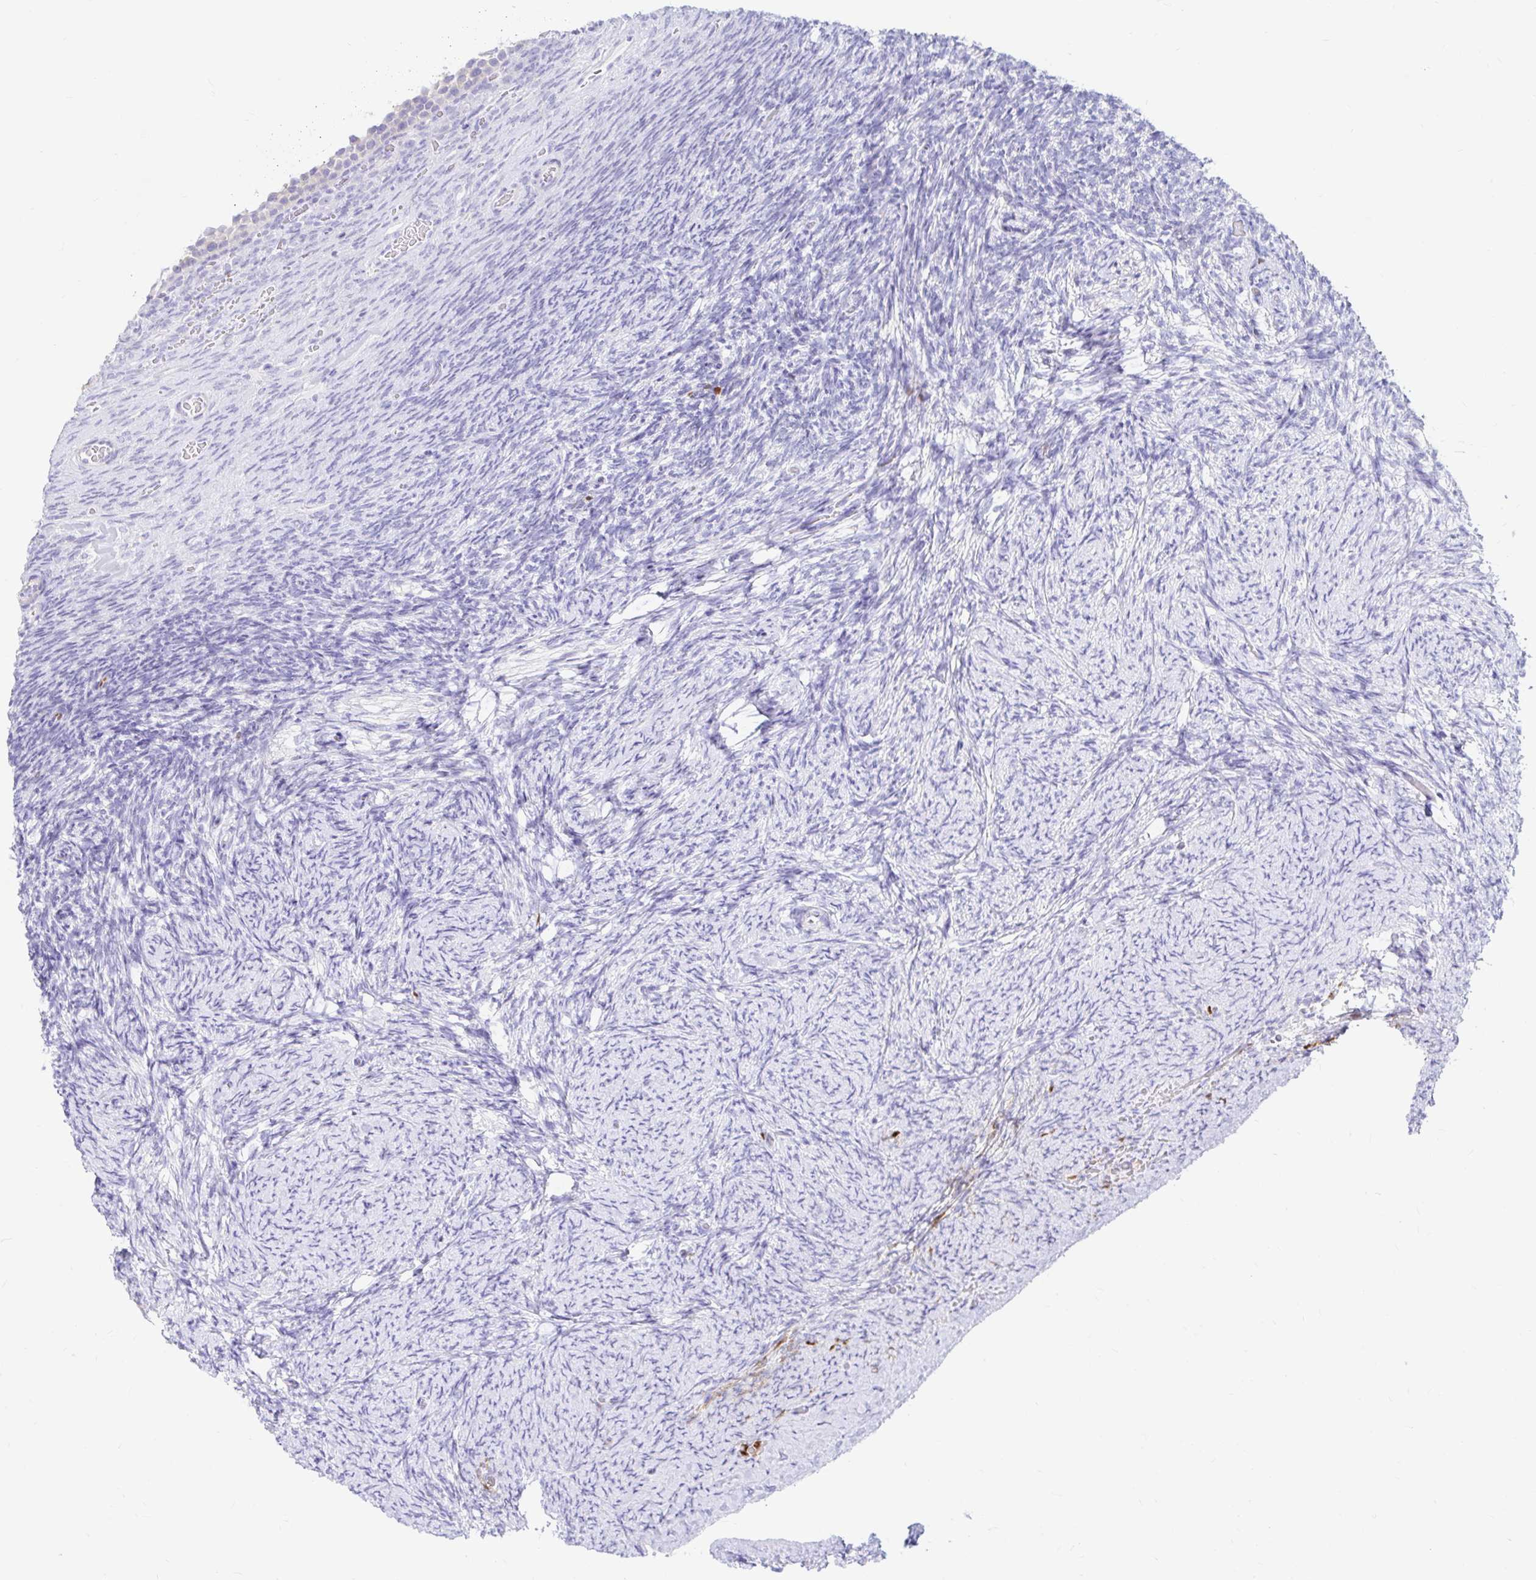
{"staining": {"intensity": "negative", "quantity": "none", "location": "none"}, "tissue": "ovary", "cell_type": "Ovarian stroma cells", "image_type": "normal", "snomed": [{"axis": "morphology", "description": "Normal tissue, NOS"}, {"axis": "topography", "description": "Ovary"}], "caption": "Benign ovary was stained to show a protein in brown. There is no significant positivity in ovarian stroma cells.", "gene": "PPP1R1B", "patient": {"sex": "female", "age": 34}}